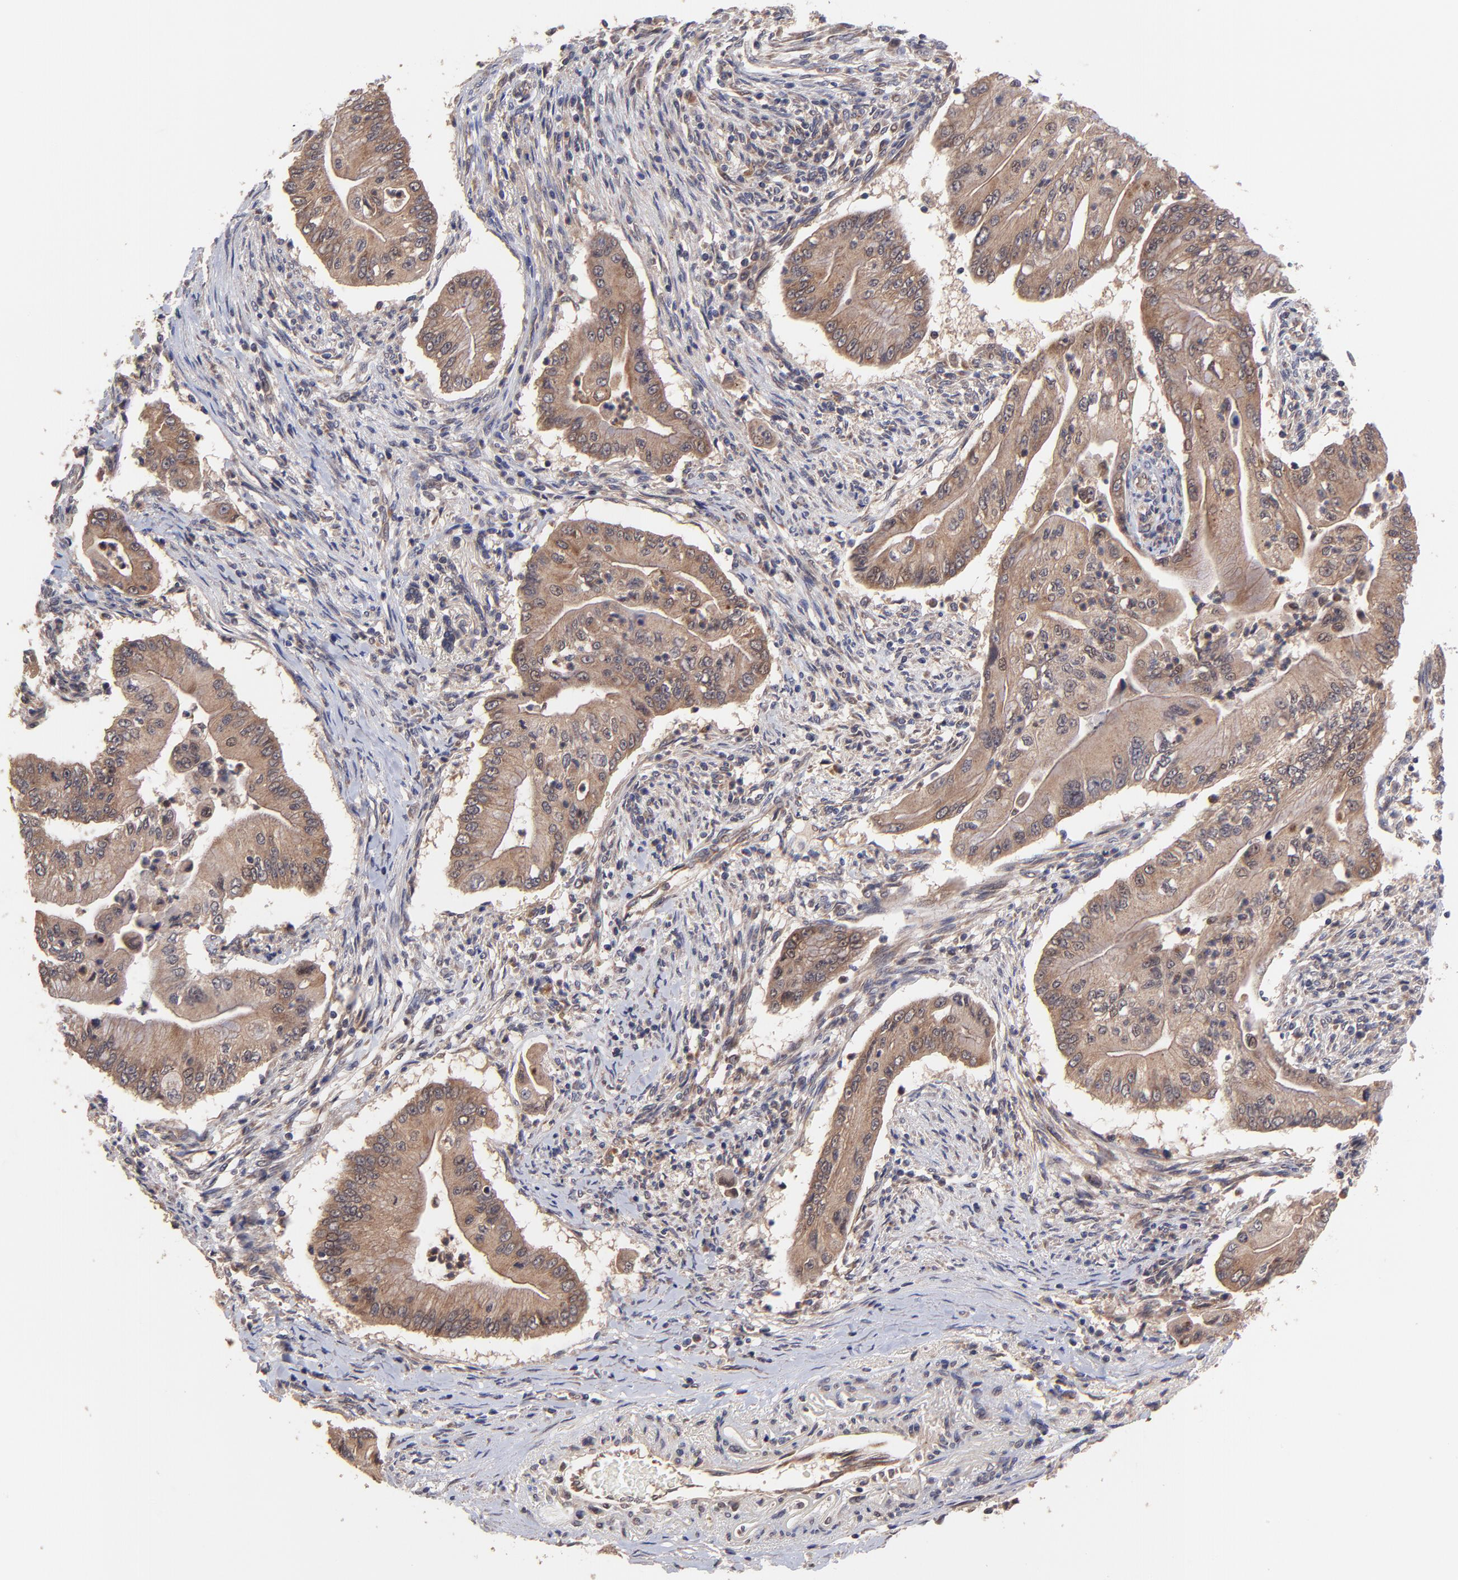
{"staining": {"intensity": "moderate", "quantity": ">75%", "location": "cytoplasmic/membranous"}, "tissue": "pancreatic cancer", "cell_type": "Tumor cells", "image_type": "cancer", "snomed": [{"axis": "morphology", "description": "Adenocarcinoma, NOS"}, {"axis": "topography", "description": "Pancreas"}], "caption": "Immunohistochemistry staining of pancreatic adenocarcinoma, which displays medium levels of moderate cytoplasmic/membranous positivity in approximately >75% of tumor cells indicating moderate cytoplasmic/membranous protein positivity. The staining was performed using DAB (3,3'-diaminobenzidine) (brown) for protein detection and nuclei were counterstained in hematoxylin (blue).", "gene": "BAIAP2L2", "patient": {"sex": "male", "age": 62}}